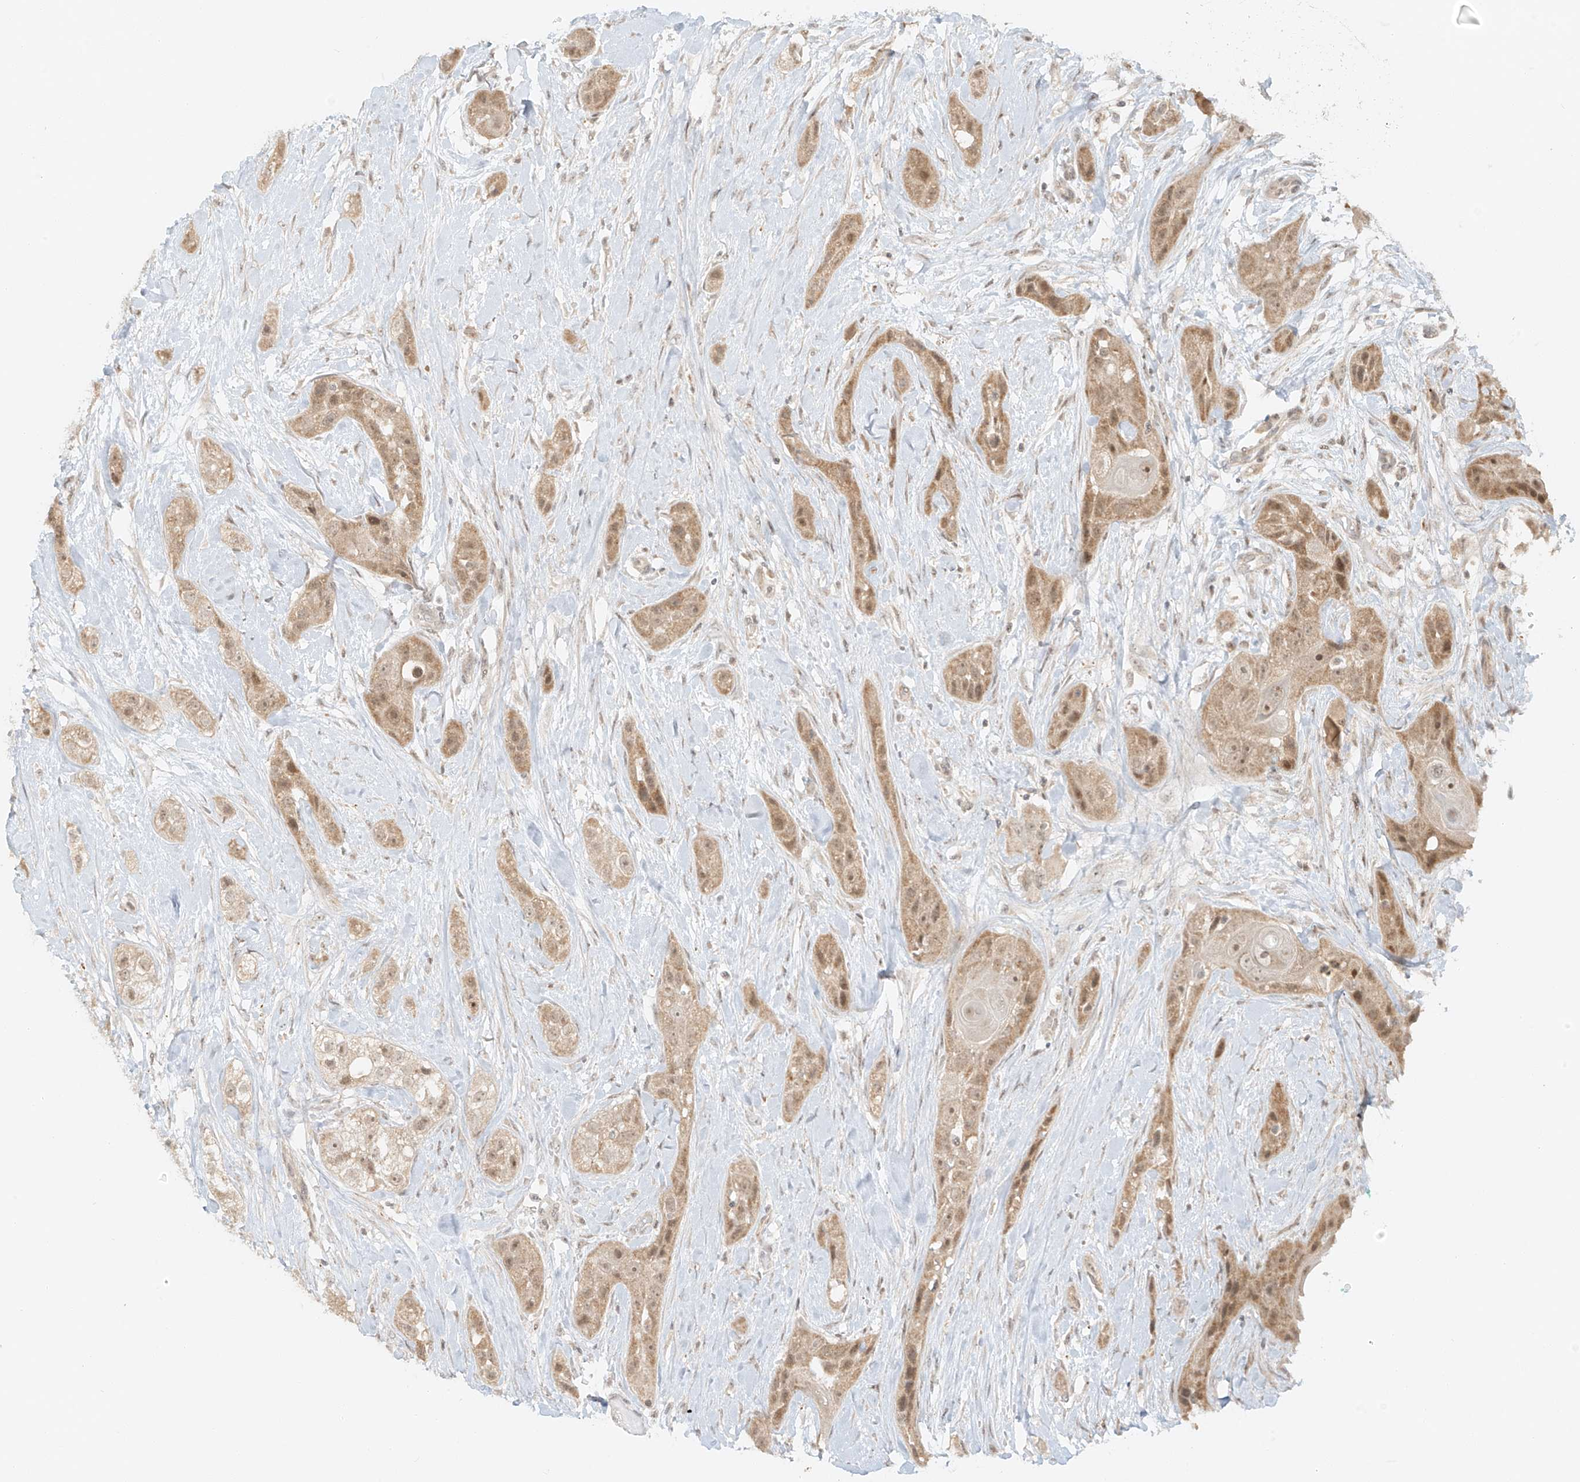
{"staining": {"intensity": "moderate", "quantity": ">75%", "location": "cytoplasmic/membranous,nuclear"}, "tissue": "head and neck cancer", "cell_type": "Tumor cells", "image_type": "cancer", "snomed": [{"axis": "morphology", "description": "Normal tissue, NOS"}, {"axis": "morphology", "description": "Squamous cell carcinoma, NOS"}, {"axis": "topography", "description": "Skeletal muscle"}, {"axis": "topography", "description": "Head-Neck"}], "caption": "Tumor cells reveal medium levels of moderate cytoplasmic/membranous and nuclear expression in approximately >75% of cells in human squamous cell carcinoma (head and neck).", "gene": "MIPEP", "patient": {"sex": "male", "age": 51}}